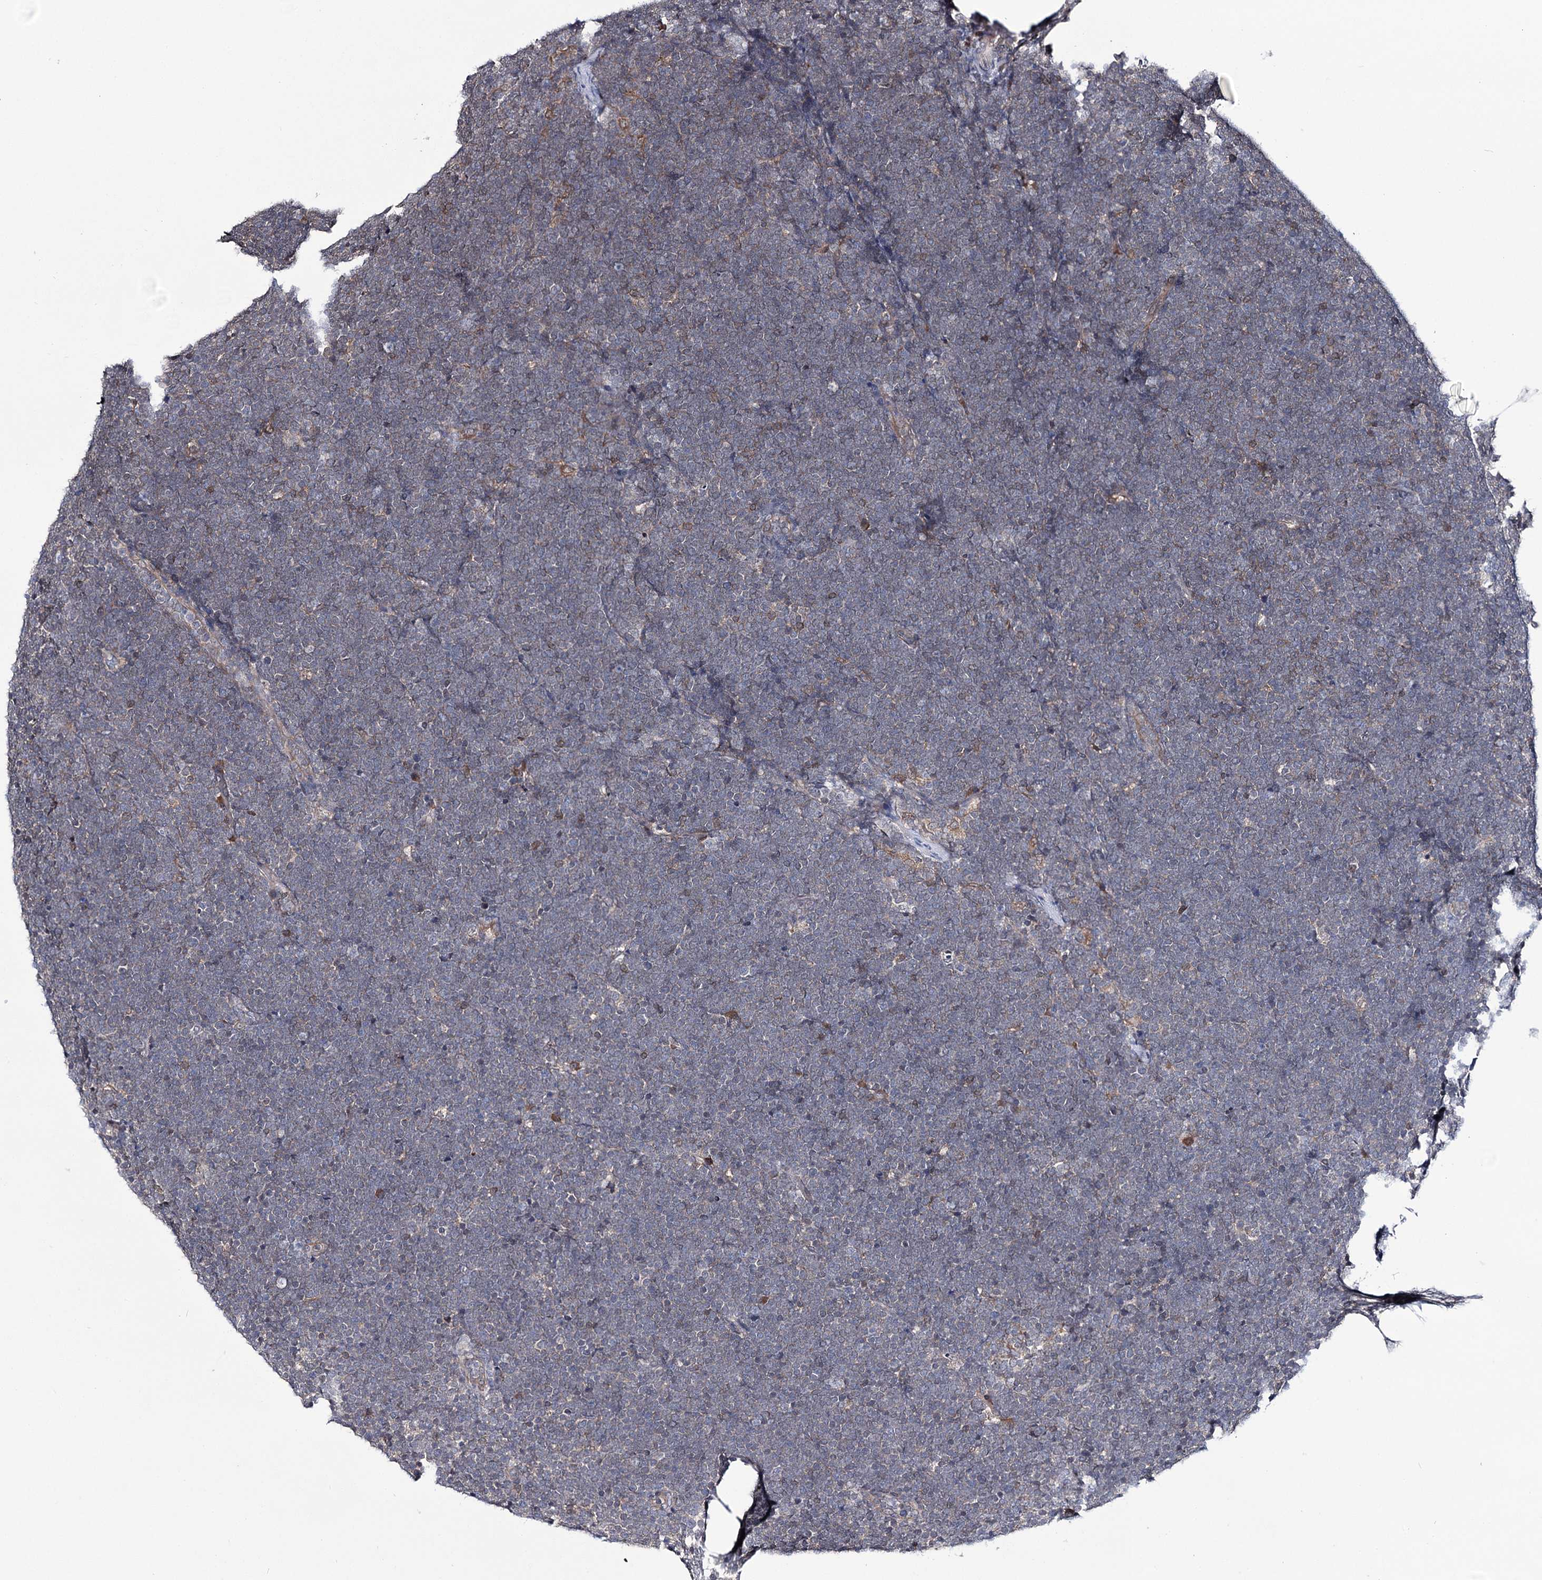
{"staining": {"intensity": "negative", "quantity": "none", "location": "none"}, "tissue": "lymphoma", "cell_type": "Tumor cells", "image_type": "cancer", "snomed": [{"axis": "morphology", "description": "Malignant lymphoma, non-Hodgkin's type, High grade"}, {"axis": "topography", "description": "Lymph node"}], "caption": "There is no significant positivity in tumor cells of high-grade malignant lymphoma, non-Hodgkin's type.", "gene": "PTER", "patient": {"sex": "male", "age": 13}}